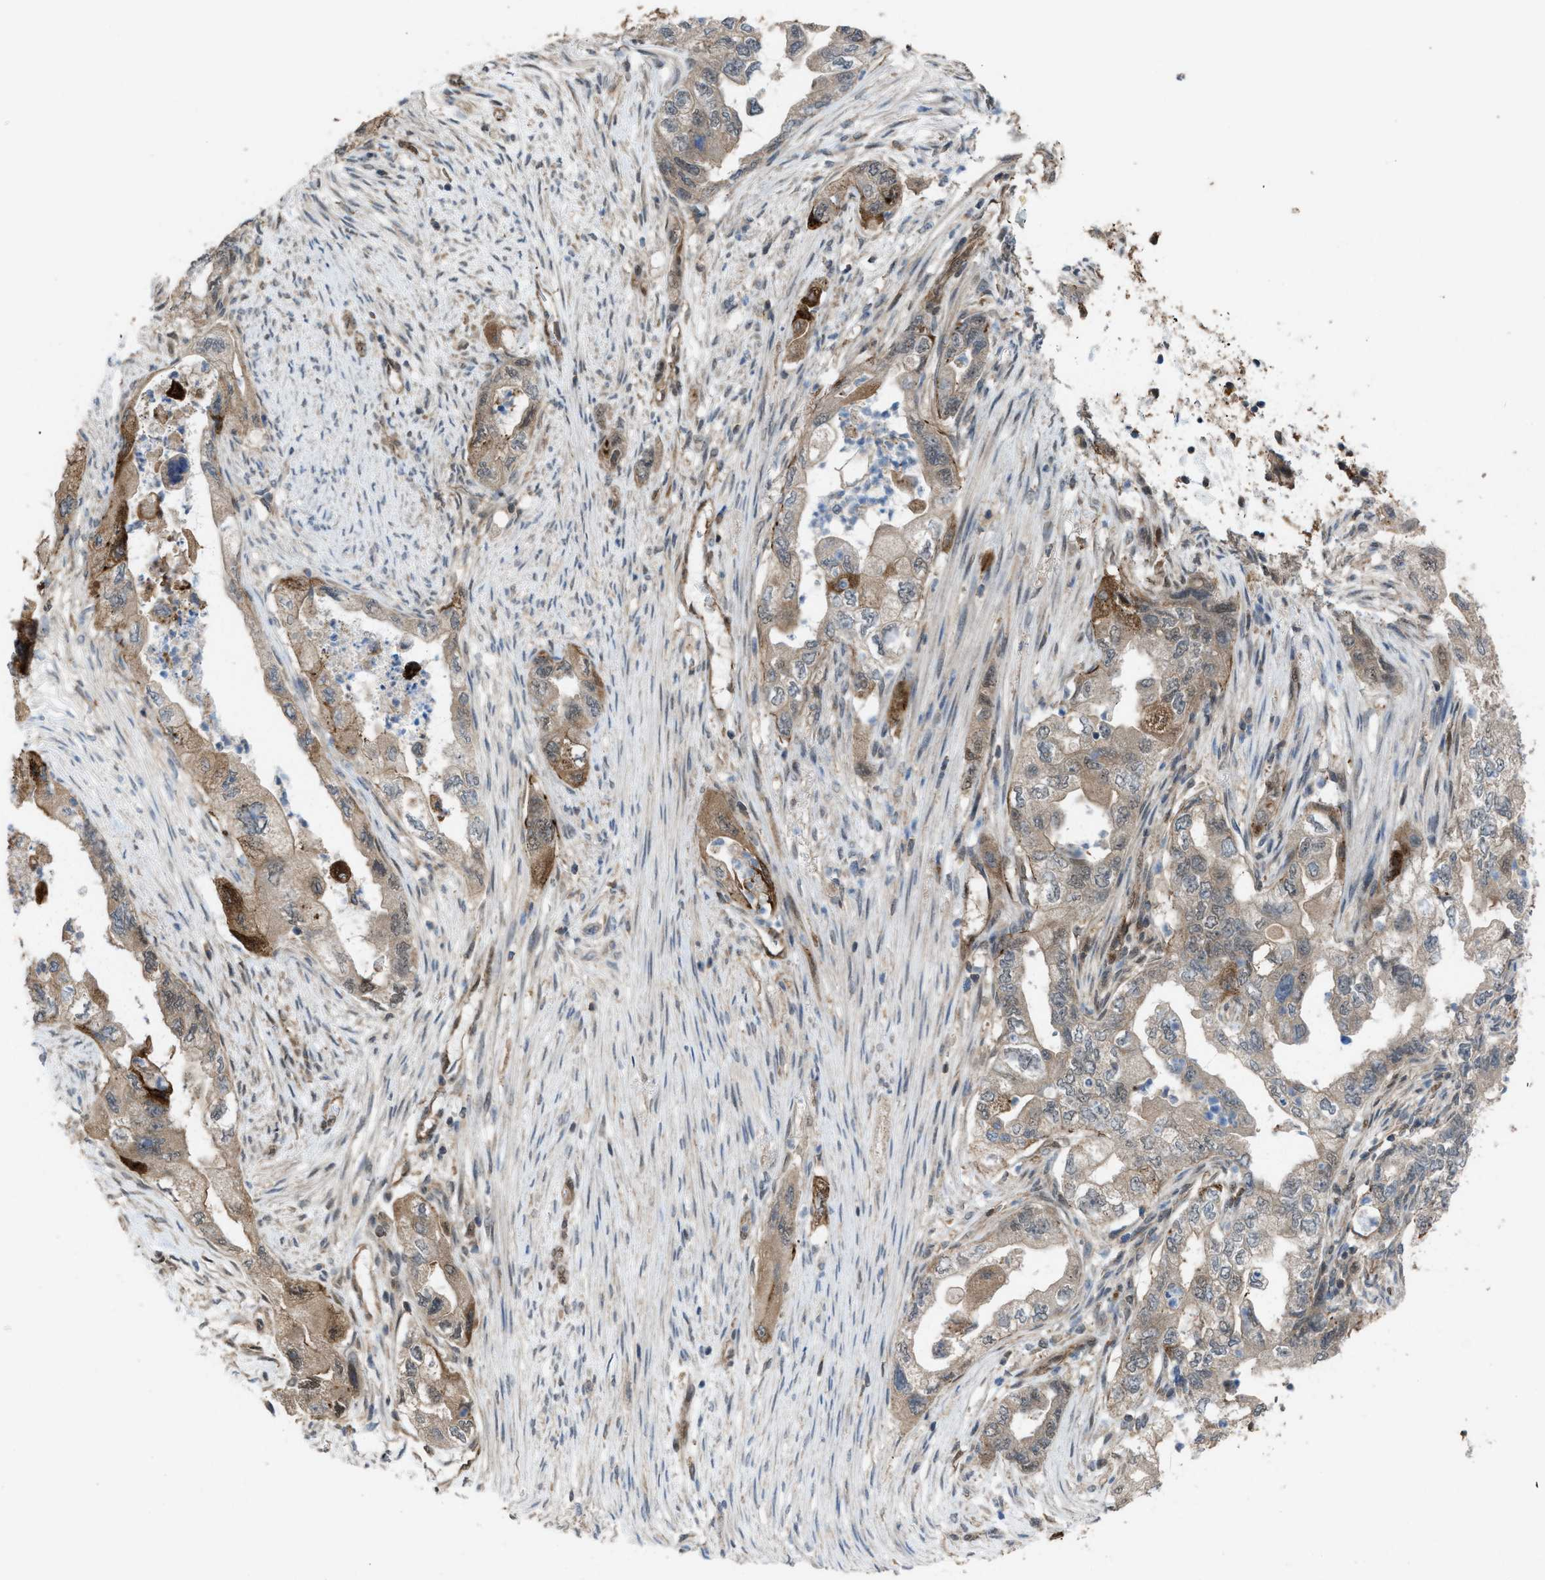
{"staining": {"intensity": "moderate", "quantity": ">75%", "location": "cytoplasmic/membranous"}, "tissue": "pancreatic cancer", "cell_type": "Tumor cells", "image_type": "cancer", "snomed": [{"axis": "morphology", "description": "Adenocarcinoma, NOS"}, {"axis": "topography", "description": "Pancreas"}], "caption": "The micrograph reveals immunohistochemical staining of pancreatic adenocarcinoma. There is moderate cytoplasmic/membranous expression is seen in about >75% of tumor cells.", "gene": "PLAA", "patient": {"sex": "female", "age": 73}}